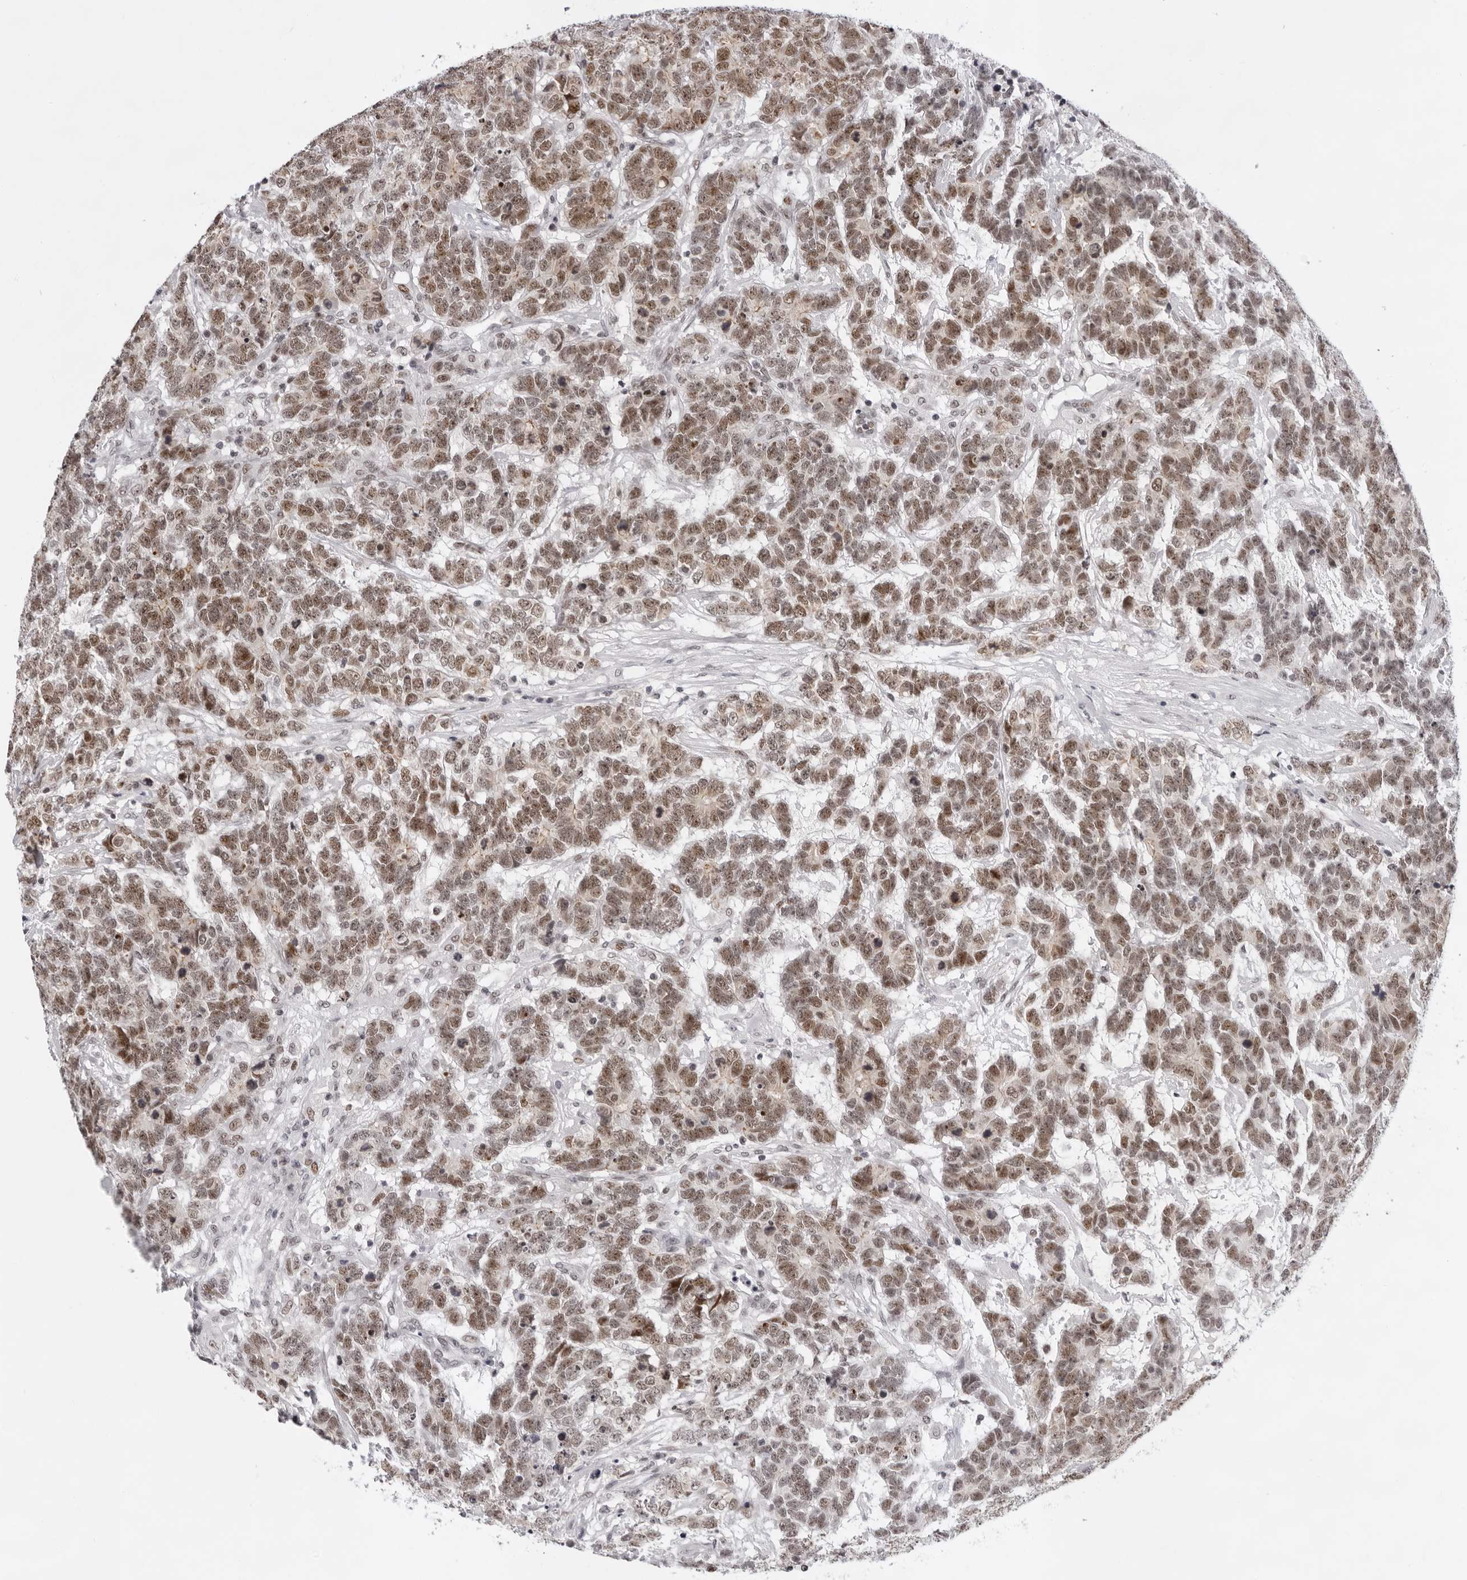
{"staining": {"intensity": "moderate", "quantity": ">75%", "location": "nuclear"}, "tissue": "testis cancer", "cell_type": "Tumor cells", "image_type": "cancer", "snomed": [{"axis": "morphology", "description": "Carcinoma, Embryonal, NOS"}, {"axis": "topography", "description": "Testis"}], "caption": "IHC of human testis cancer displays medium levels of moderate nuclear staining in about >75% of tumor cells.", "gene": "USP1", "patient": {"sex": "male", "age": 26}}